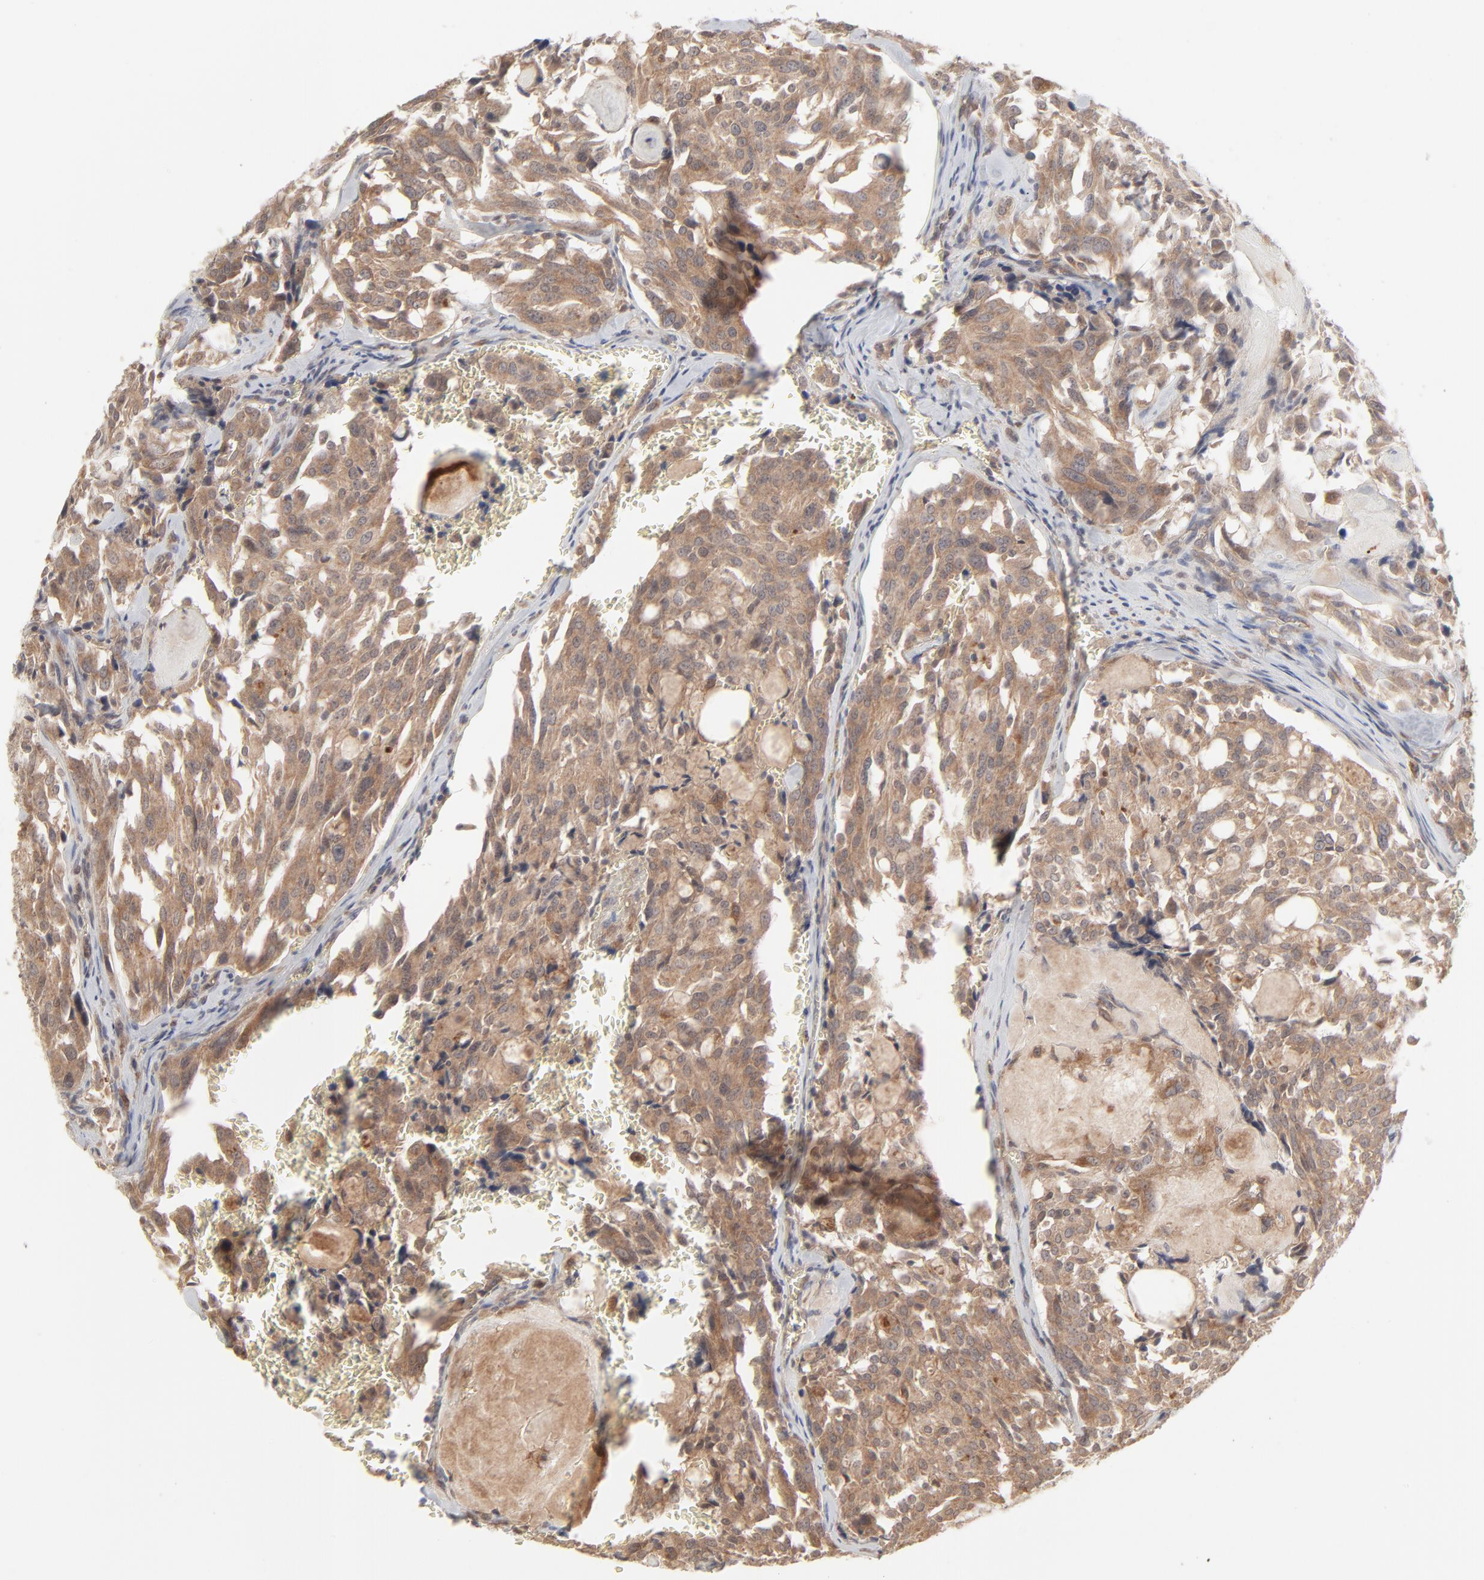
{"staining": {"intensity": "moderate", "quantity": ">75%", "location": "cytoplasmic/membranous"}, "tissue": "thyroid cancer", "cell_type": "Tumor cells", "image_type": "cancer", "snomed": [{"axis": "morphology", "description": "Carcinoma, NOS"}, {"axis": "morphology", "description": "Carcinoid, malignant, NOS"}, {"axis": "topography", "description": "Thyroid gland"}], "caption": "A medium amount of moderate cytoplasmic/membranous expression is seen in about >75% of tumor cells in thyroid carcinoma tissue.", "gene": "RAB5C", "patient": {"sex": "male", "age": 33}}